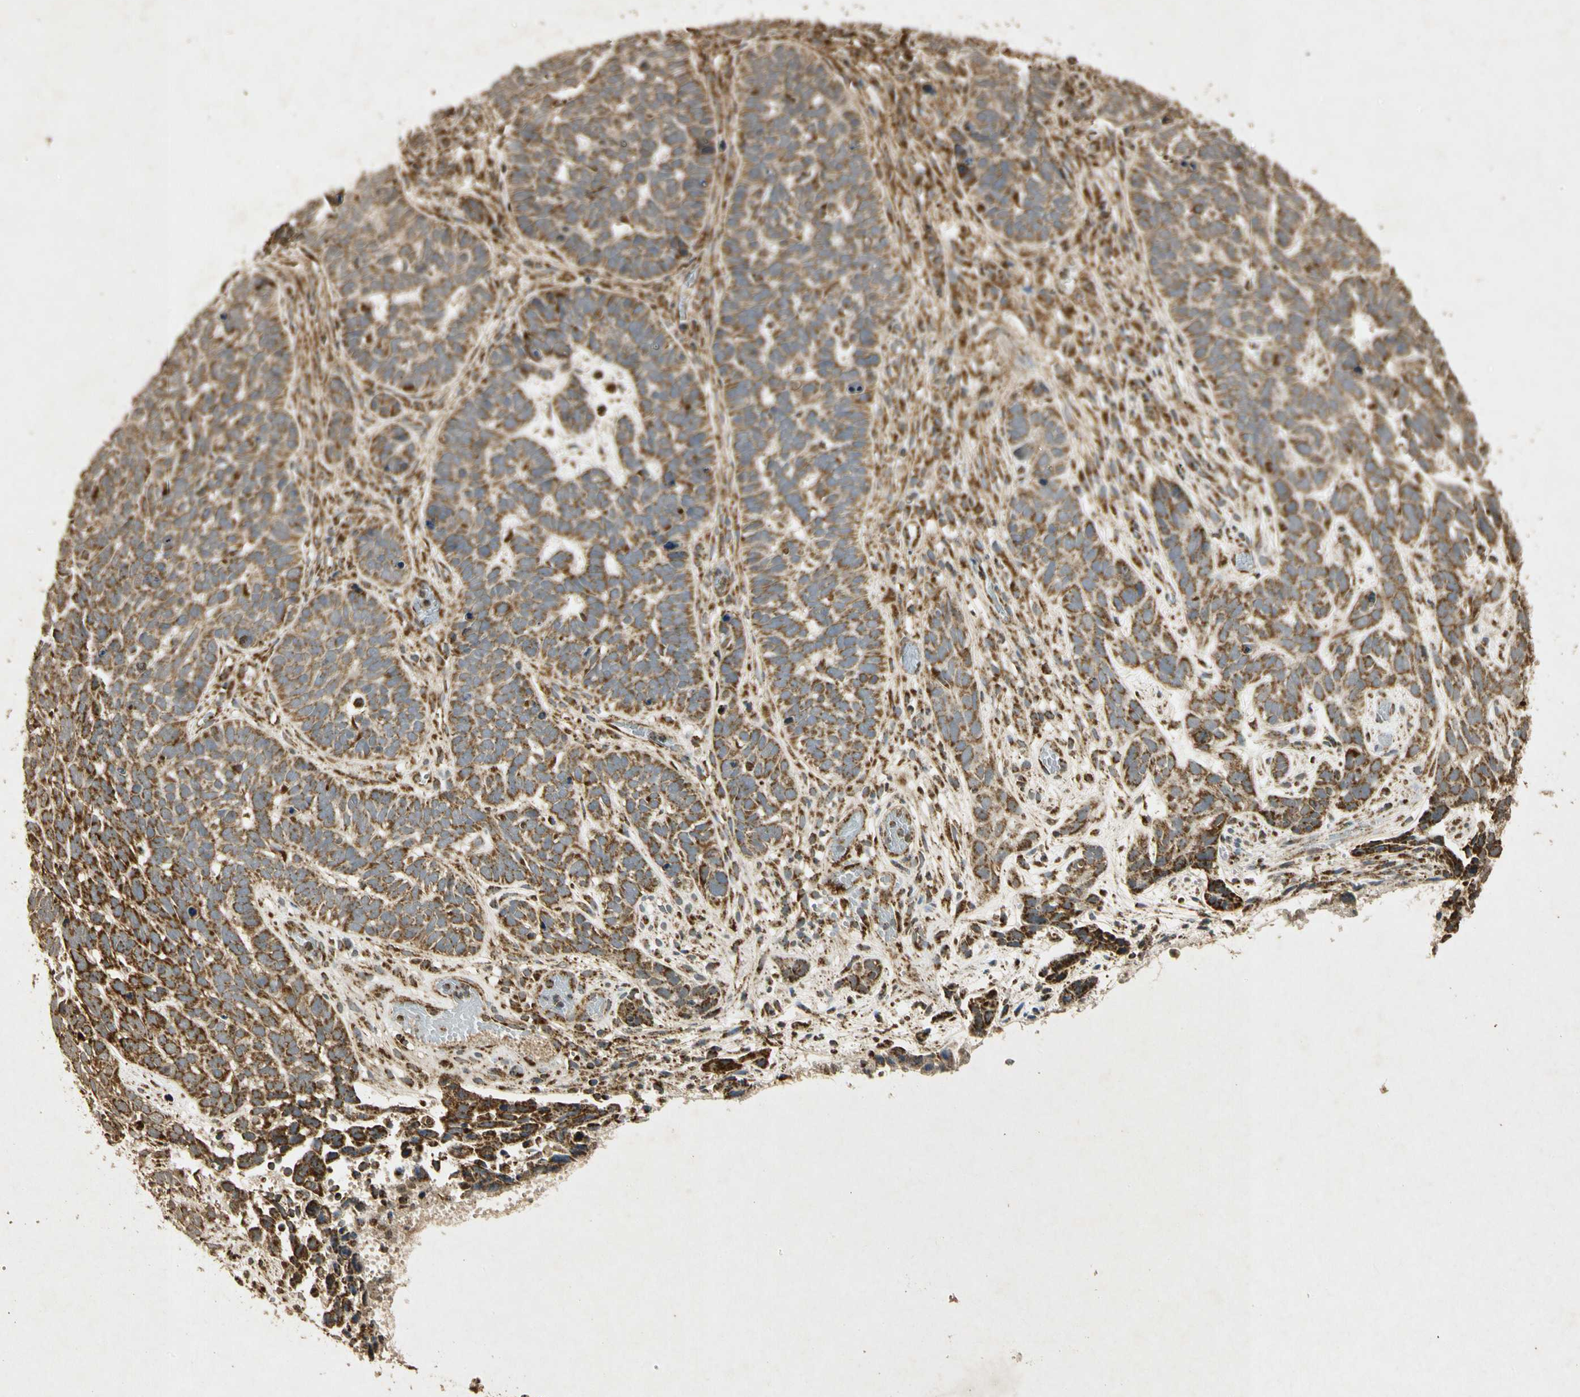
{"staining": {"intensity": "moderate", "quantity": "25%-75%", "location": "none"}, "tissue": "skin cancer", "cell_type": "Tumor cells", "image_type": "cancer", "snomed": [{"axis": "morphology", "description": "Basal cell carcinoma"}, {"axis": "topography", "description": "Skin"}], "caption": "Moderate None protein positivity is identified in about 25%-75% of tumor cells in skin basal cell carcinoma.", "gene": "PRDX3", "patient": {"sex": "male", "age": 87}}